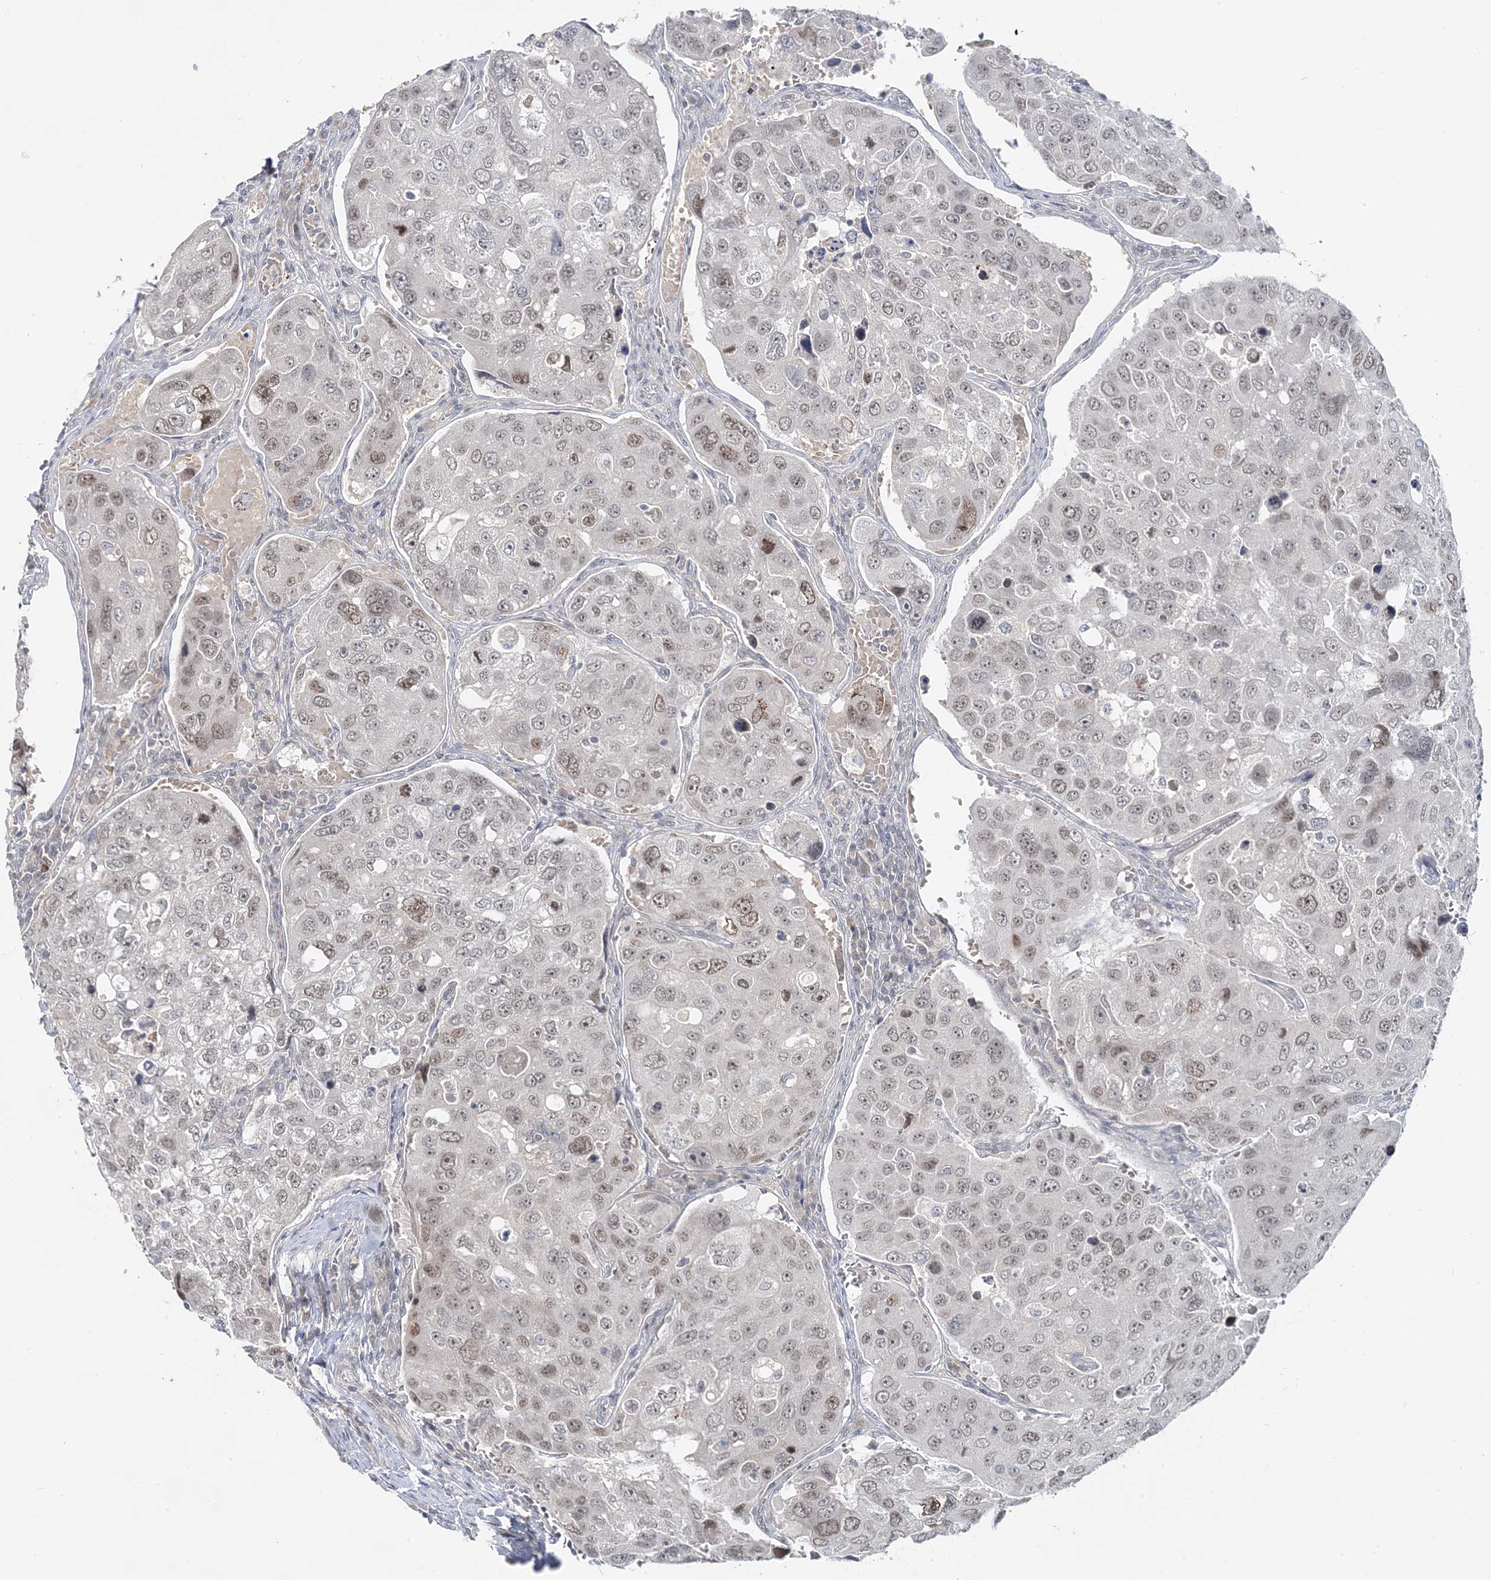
{"staining": {"intensity": "weak", "quantity": "25%-75%", "location": "nuclear"}, "tissue": "urothelial cancer", "cell_type": "Tumor cells", "image_type": "cancer", "snomed": [{"axis": "morphology", "description": "Urothelial carcinoma, High grade"}, {"axis": "topography", "description": "Lymph node"}, {"axis": "topography", "description": "Urinary bladder"}], "caption": "Human urothelial carcinoma (high-grade) stained for a protein (brown) reveals weak nuclear positive expression in approximately 25%-75% of tumor cells.", "gene": "LEXM", "patient": {"sex": "male", "age": 51}}